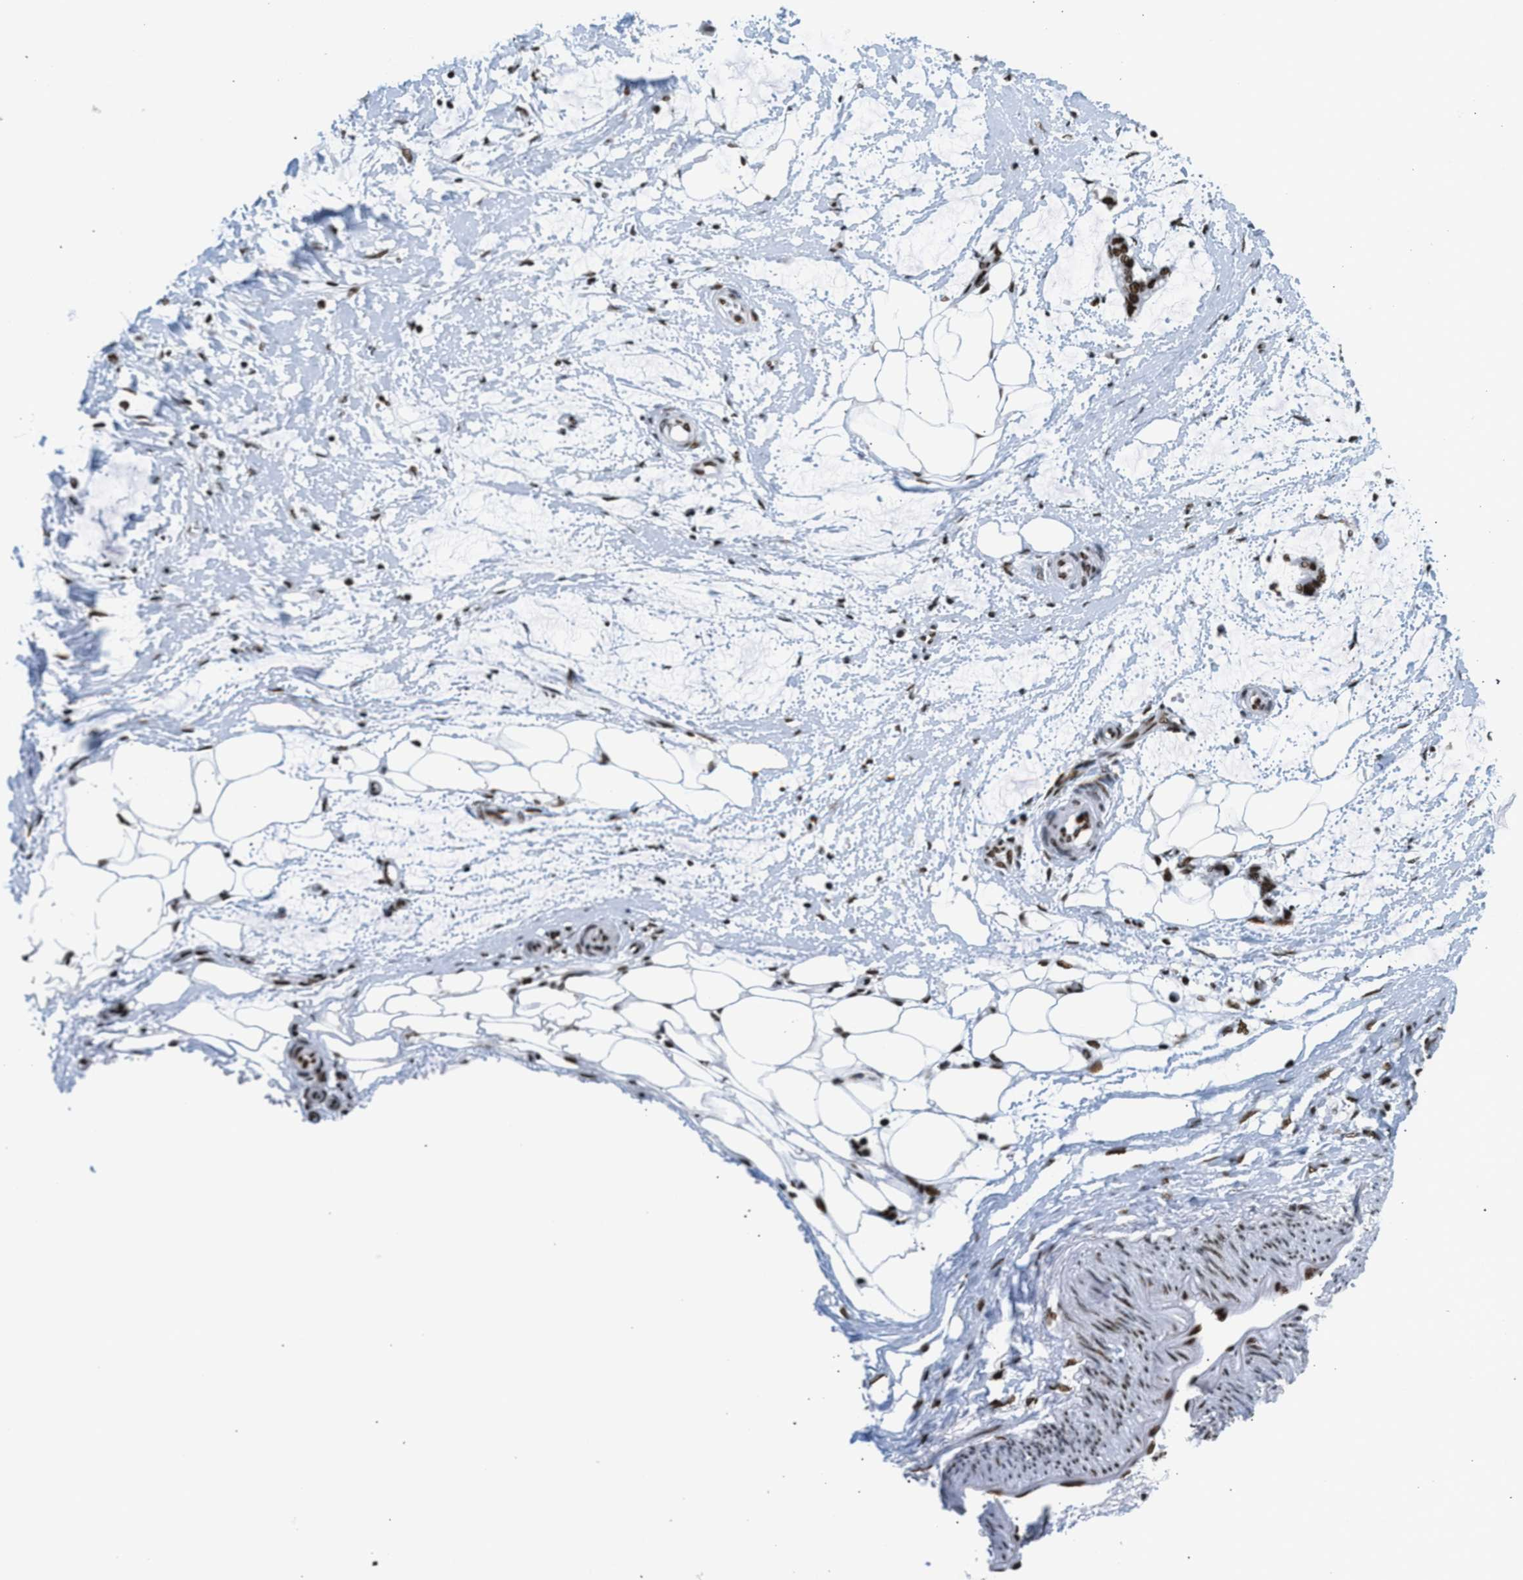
{"staining": {"intensity": "strong", "quantity": ">75%", "location": "nuclear"}, "tissue": "adipose tissue", "cell_type": "Adipocytes", "image_type": "normal", "snomed": [{"axis": "morphology", "description": "Normal tissue, NOS"}, {"axis": "morphology", "description": "Adenocarcinoma, NOS"}, {"axis": "topography", "description": "Colon"}, {"axis": "topography", "description": "Peripheral nerve tissue"}], "caption": "Immunohistochemical staining of unremarkable human adipose tissue demonstrates strong nuclear protein staining in approximately >75% of adipocytes. Ihc stains the protein in brown and the nuclei are stained blue.", "gene": "PIF1", "patient": {"sex": "male", "age": 14}}